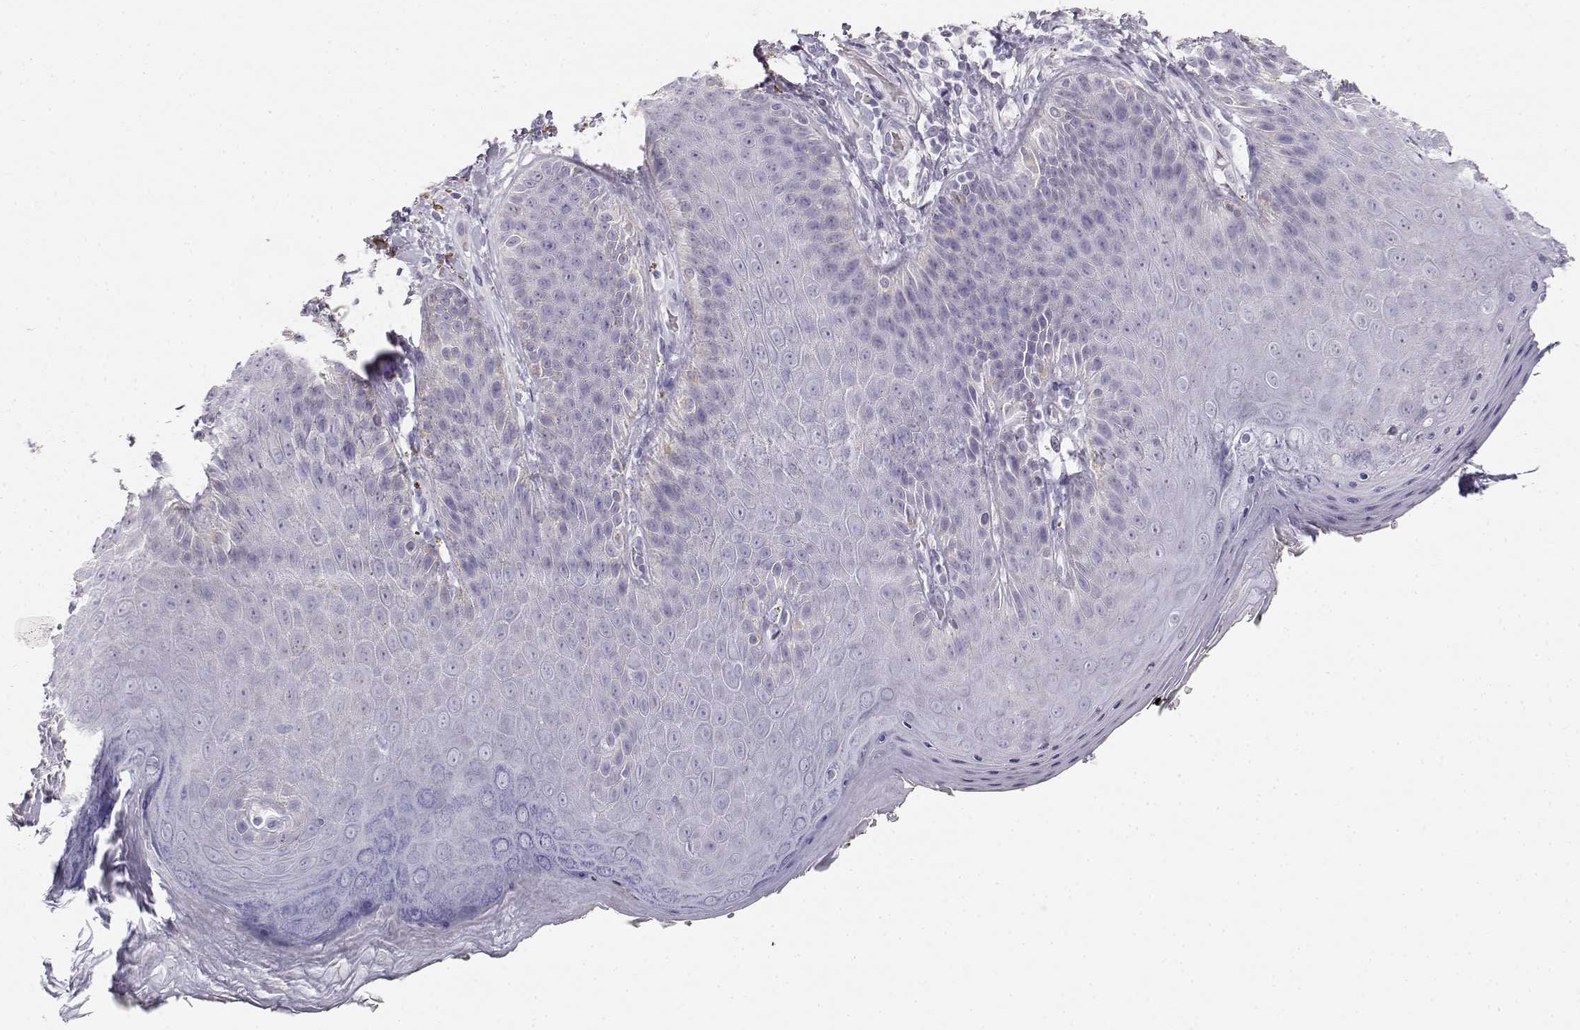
{"staining": {"intensity": "weak", "quantity": "<25%", "location": "cytoplasmic/membranous"}, "tissue": "skin", "cell_type": "Epidermal cells", "image_type": "normal", "snomed": [{"axis": "morphology", "description": "Normal tissue, NOS"}, {"axis": "topography", "description": "Anal"}], "caption": "There is no significant positivity in epidermal cells of skin. Brightfield microscopy of immunohistochemistry stained with DAB (brown) and hematoxylin (blue), captured at high magnification.", "gene": "GPR174", "patient": {"sex": "male", "age": 53}}